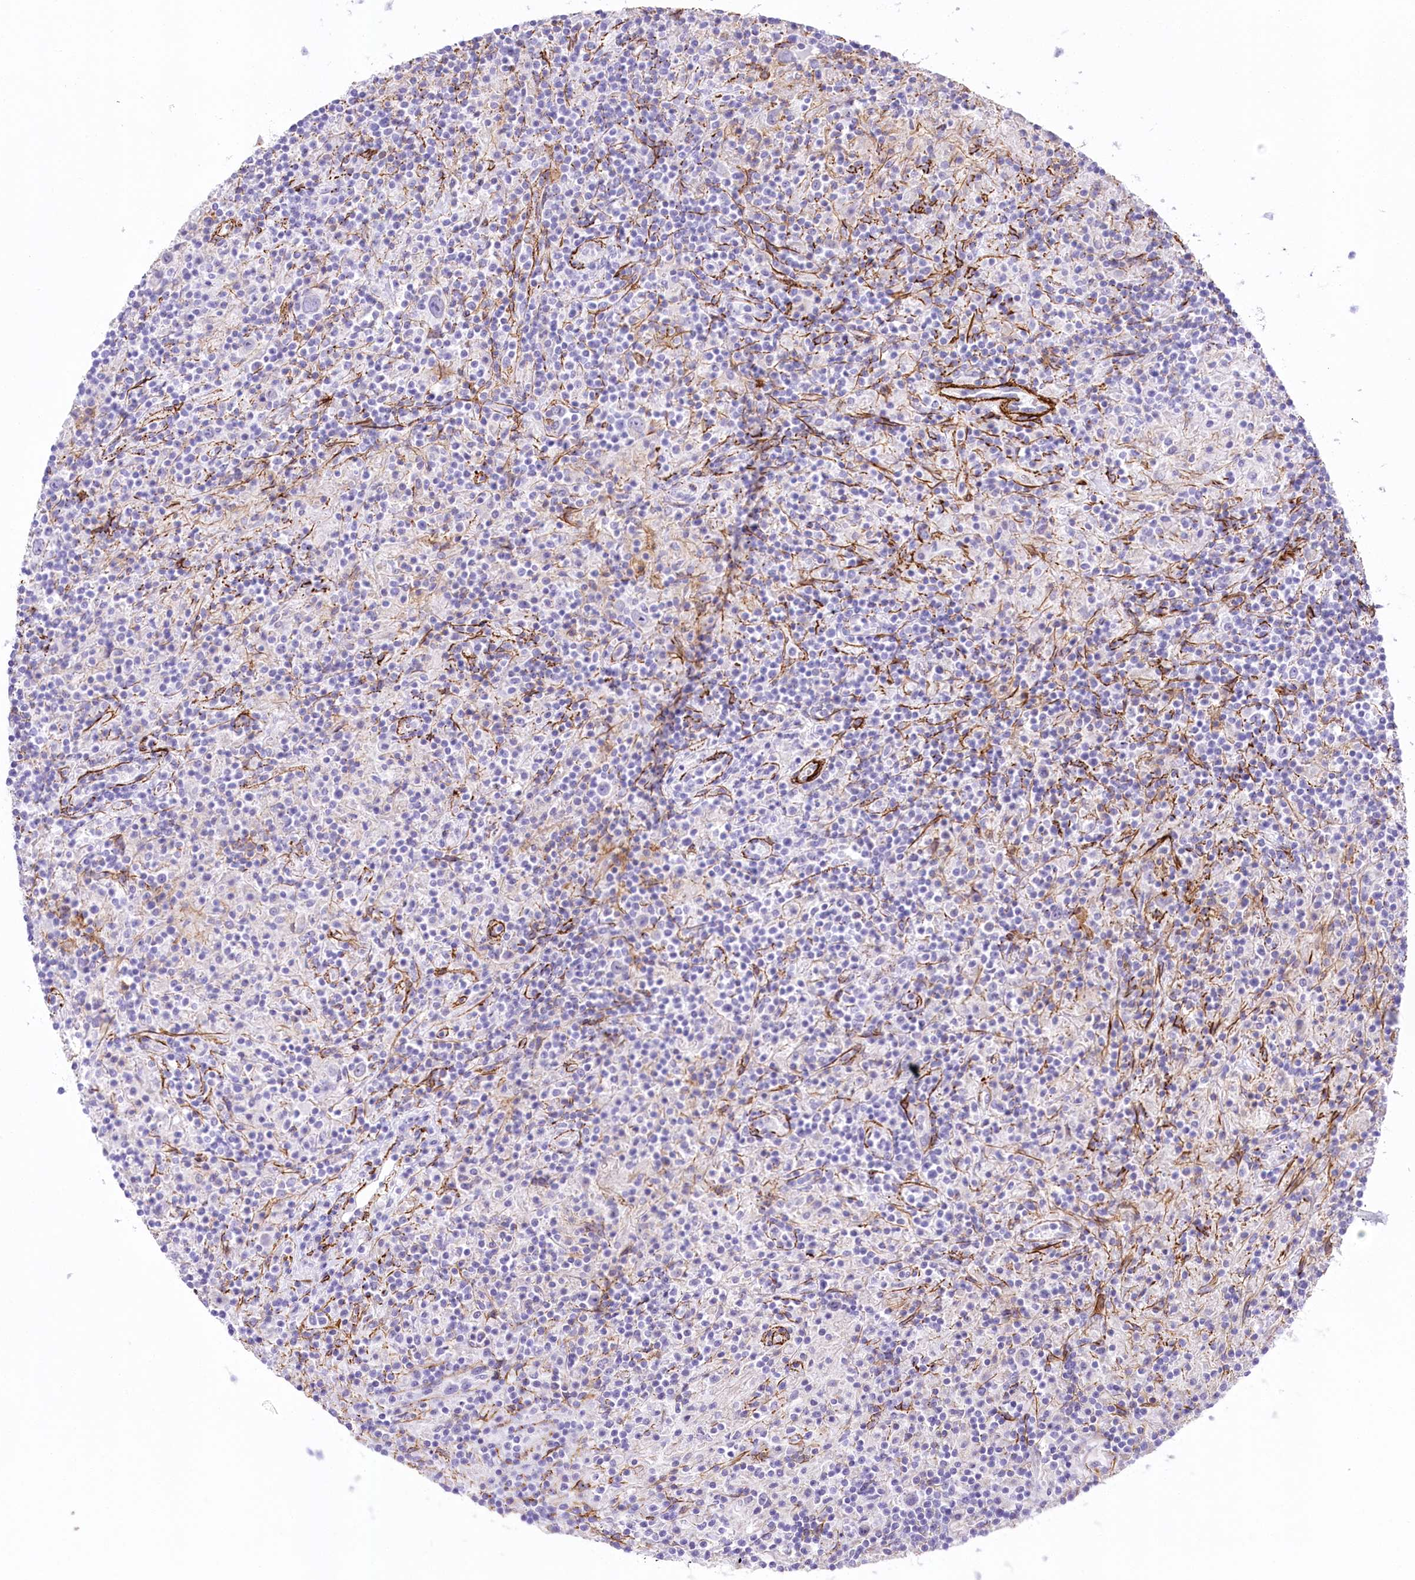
{"staining": {"intensity": "negative", "quantity": "none", "location": "none"}, "tissue": "lymphoma", "cell_type": "Tumor cells", "image_type": "cancer", "snomed": [{"axis": "morphology", "description": "Hodgkin's disease, NOS"}, {"axis": "topography", "description": "Lymph node"}], "caption": "The photomicrograph reveals no significant staining in tumor cells of Hodgkin's disease.", "gene": "SYNPO2", "patient": {"sex": "male", "age": 70}}